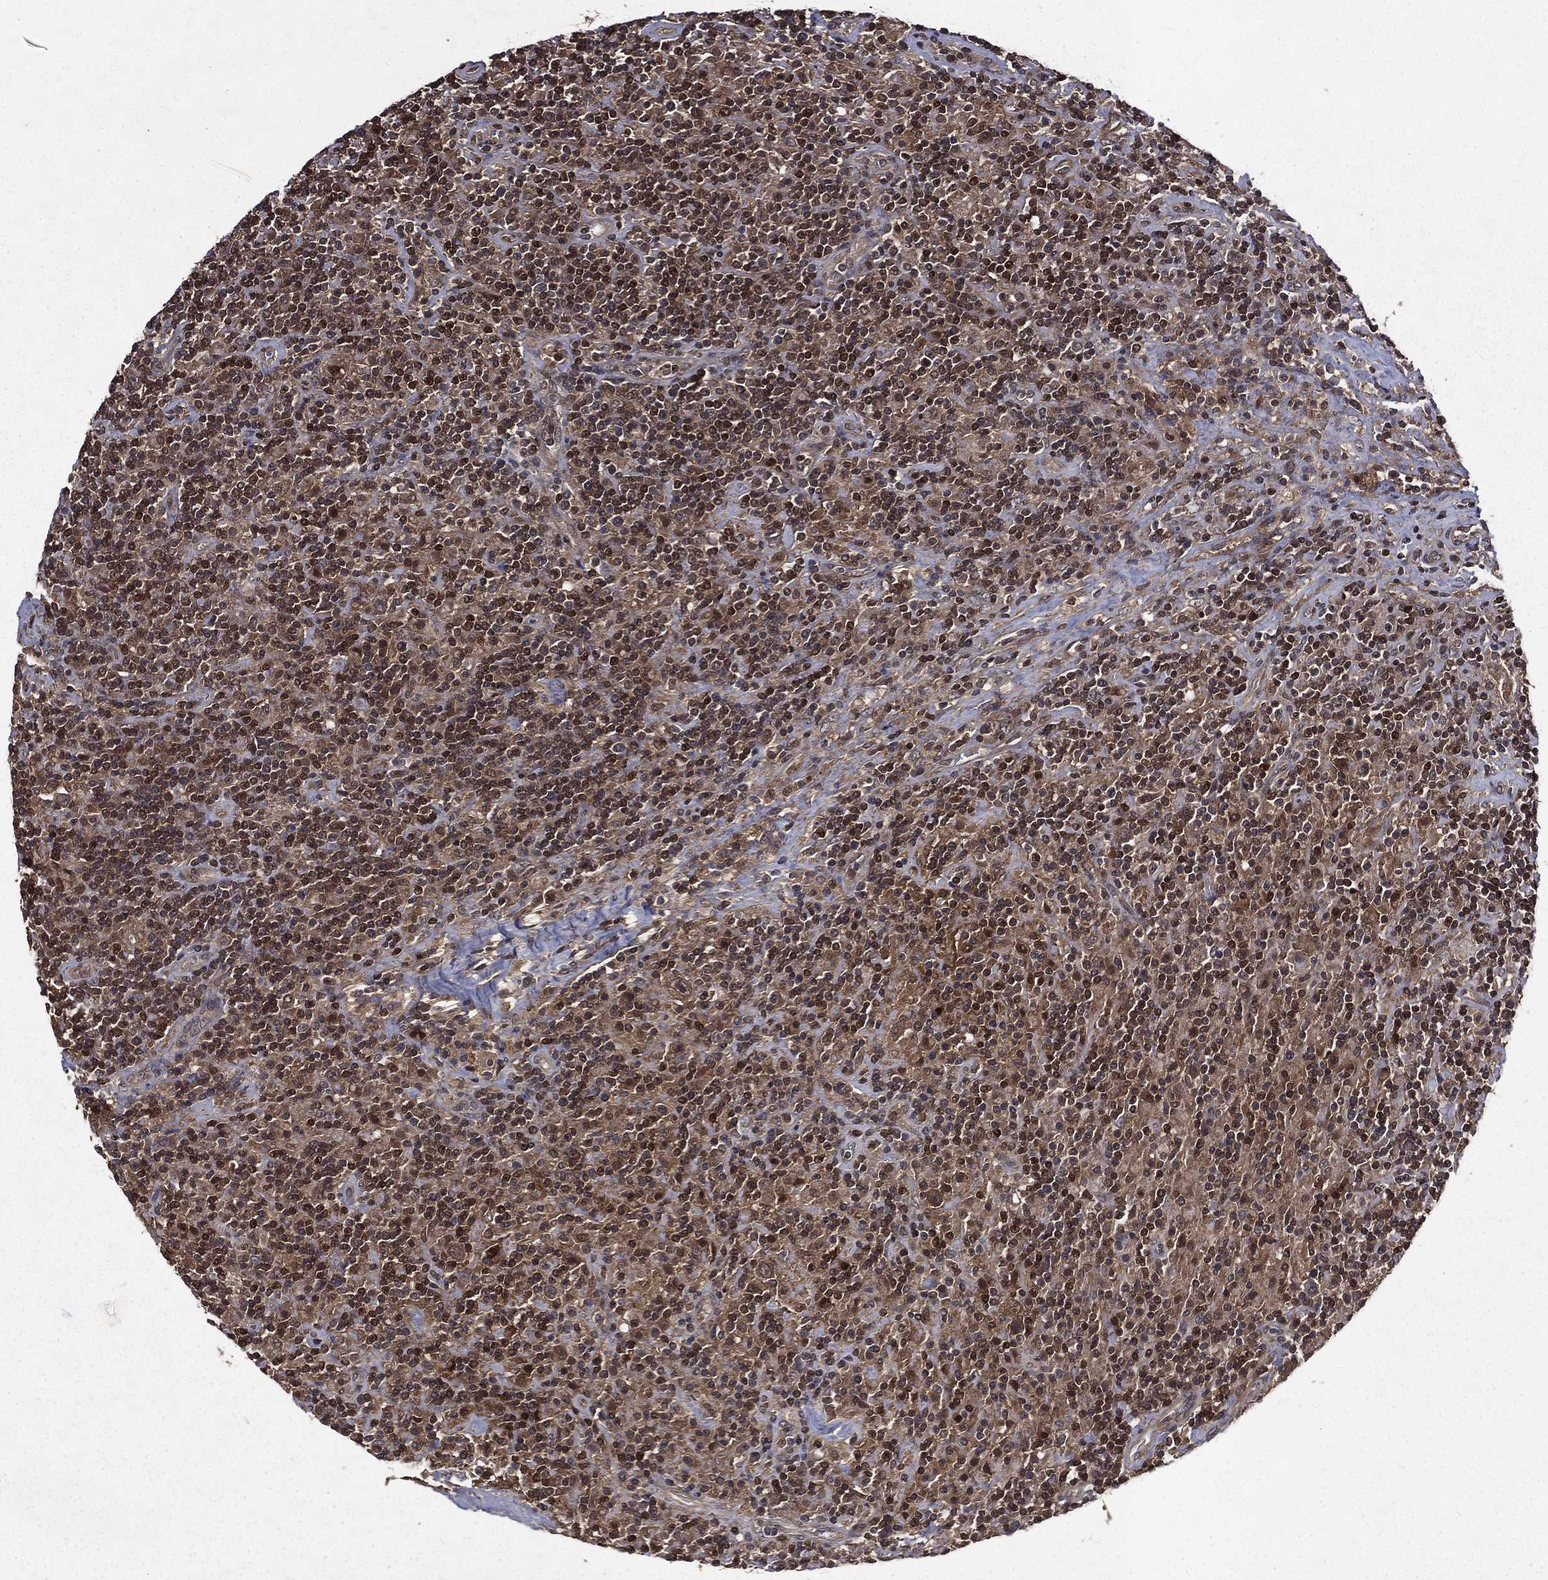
{"staining": {"intensity": "negative", "quantity": "none", "location": "none"}, "tissue": "lymphoma", "cell_type": "Tumor cells", "image_type": "cancer", "snomed": [{"axis": "morphology", "description": "Hodgkin's disease, NOS"}, {"axis": "topography", "description": "Lymph node"}], "caption": "This is a image of immunohistochemistry staining of Hodgkin's disease, which shows no expression in tumor cells. (DAB (3,3'-diaminobenzidine) IHC with hematoxylin counter stain).", "gene": "FGD1", "patient": {"sex": "male", "age": 70}}